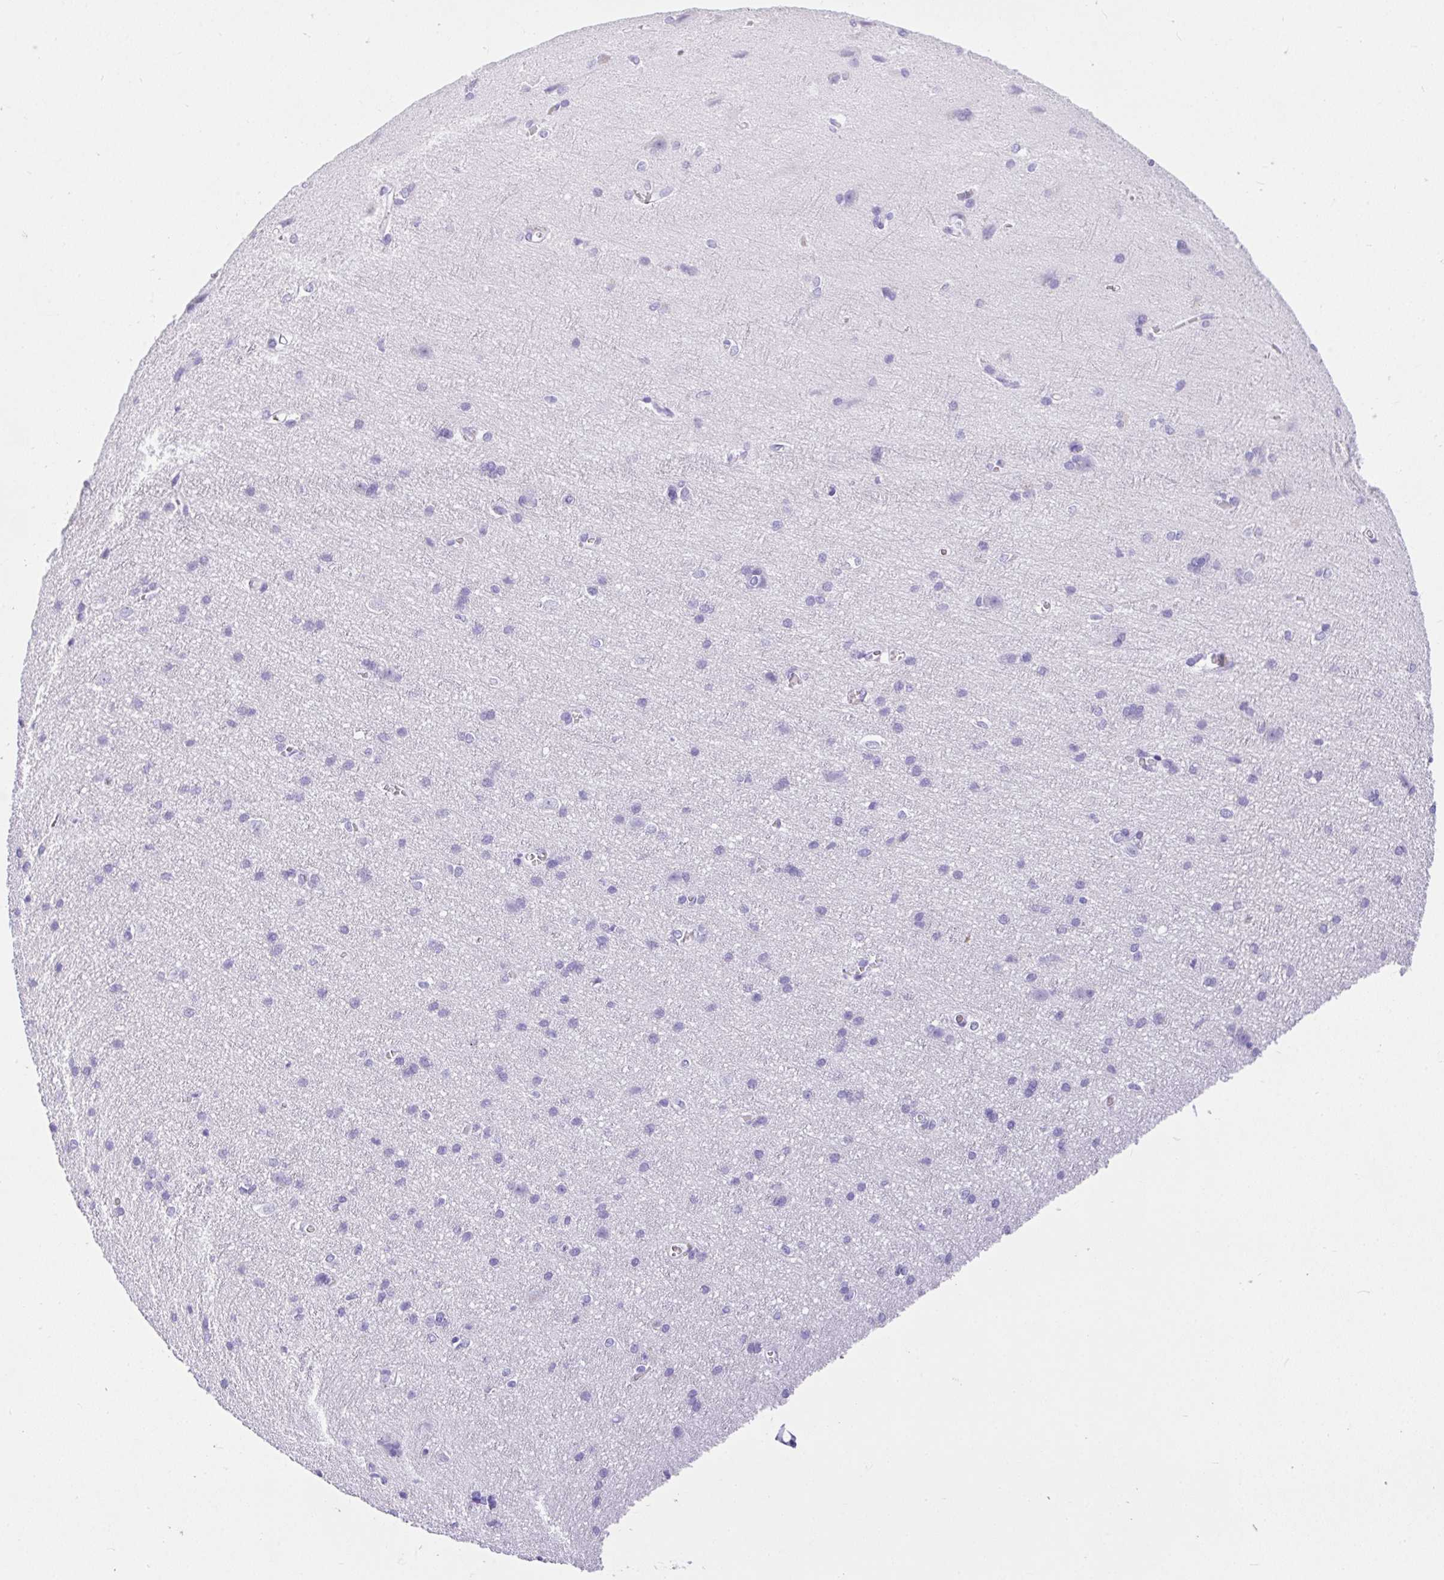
{"staining": {"intensity": "negative", "quantity": "none", "location": "none"}, "tissue": "cerebral cortex", "cell_type": "Endothelial cells", "image_type": "normal", "snomed": [{"axis": "morphology", "description": "Normal tissue, NOS"}, {"axis": "topography", "description": "Cerebral cortex"}], "caption": "Image shows no significant protein expression in endothelial cells of unremarkable cerebral cortex. Brightfield microscopy of immunohistochemistry (IHC) stained with DAB (3,3'-diaminobenzidine) (brown) and hematoxylin (blue), captured at high magnification.", "gene": "AVIL", "patient": {"sex": "male", "age": 37}}